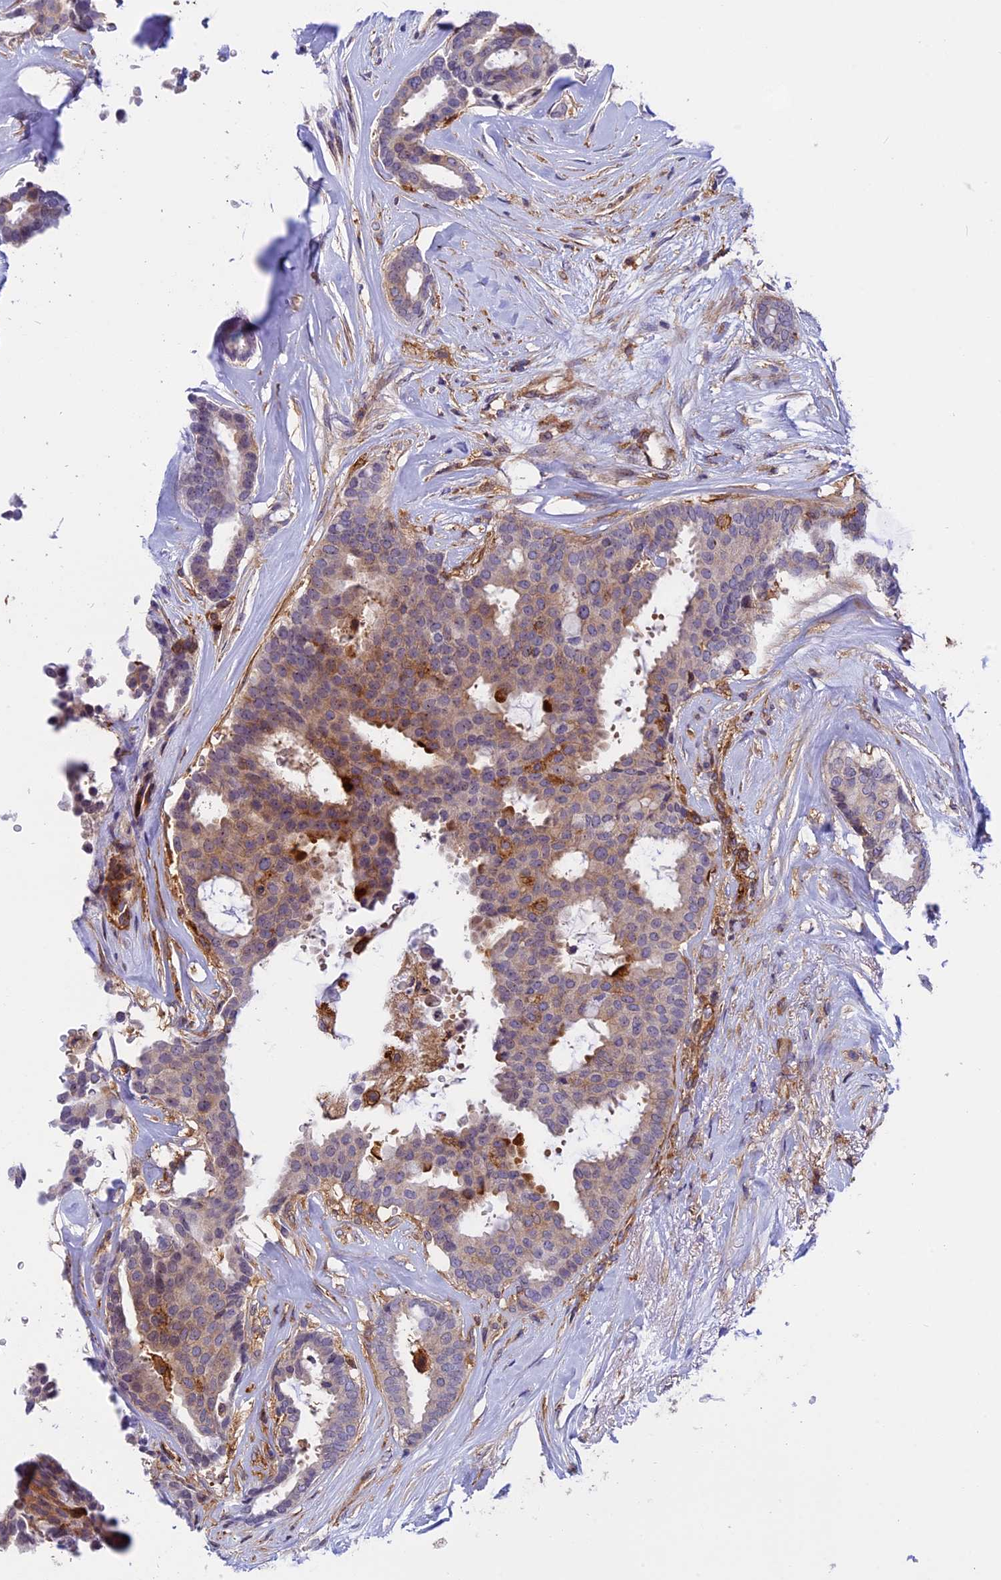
{"staining": {"intensity": "moderate", "quantity": "<25%", "location": "cytoplasmic/membranous"}, "tissue": "breast cancer", "cell_type": "Tumor cells", "image_type": "cancer", "snomed": [{"axis": "morphology", "description": "Duct carcinoma"}, {"axis": "topography", "description": "Breast"}], "caption": "This image shows immunohistochemistry (IHC) staining of breast infiltrating ductal carcinoma, with low moderate cytoplasmic/membranous positivity in approximately <25% of tumor cells.", "gene": "EHBP1L1", "patient": {"sex": "female", "age": 75}}